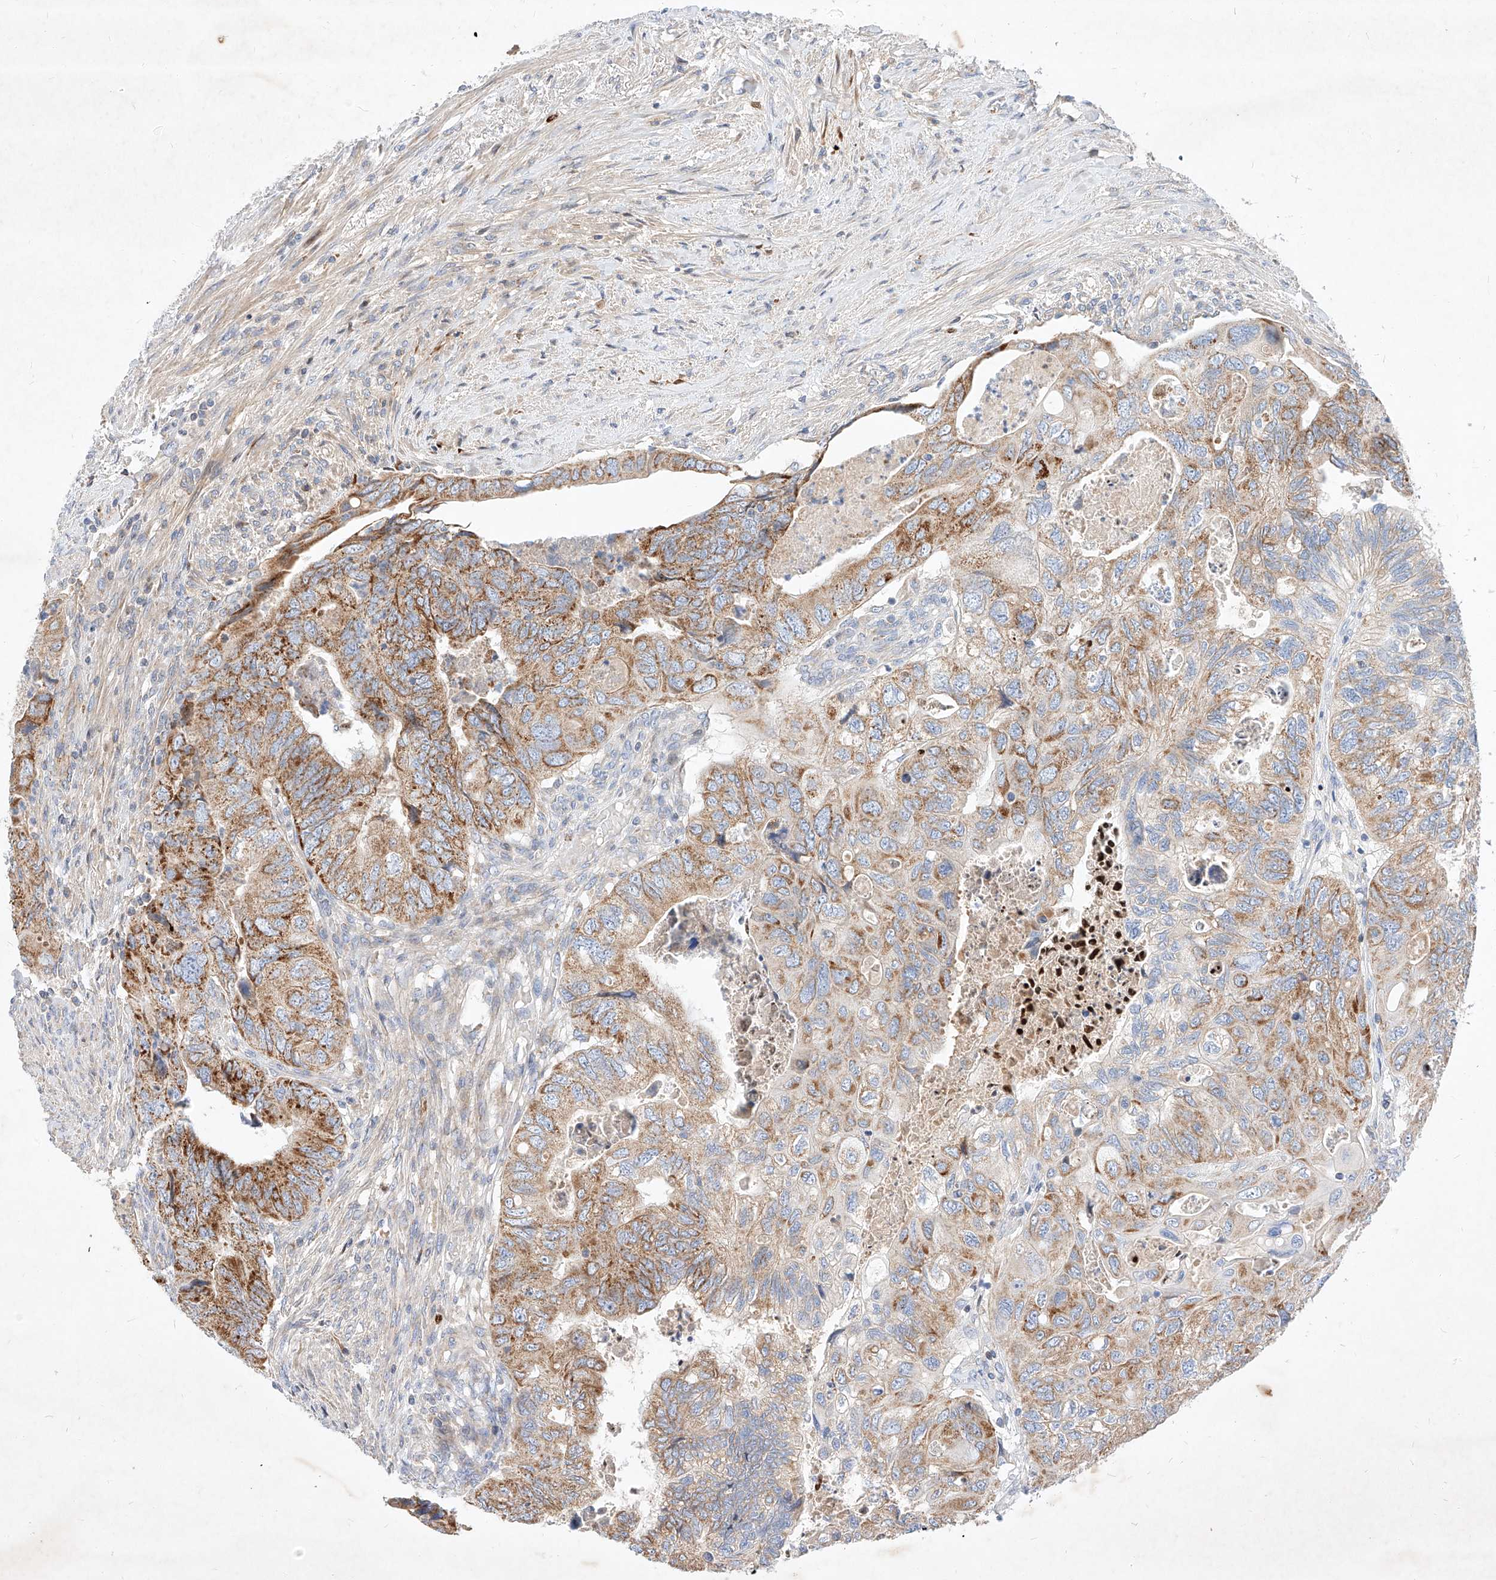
{"staining": {"intensity": "moderate", "quantity": ">75%", "location": "cytoplasmic/membranous"}, "tissue": "colorectal cancer", "cell_type": "Tumor cells", "image_type": "cancer", "snomed": [{"axis": "morphology", "description": "Adenocarcinoma, NOS"}, {"axis": "topography", "description": "Rectum"}], "caption": "Human adenocarcinoma (colorectal) stained for a protein (brown) shows moderate cytoplasmic/membranous positive staining in about >75% of tumor cells.", "gene": "OSGEPL1", "patient": {"sex": "male", "age": 63}}